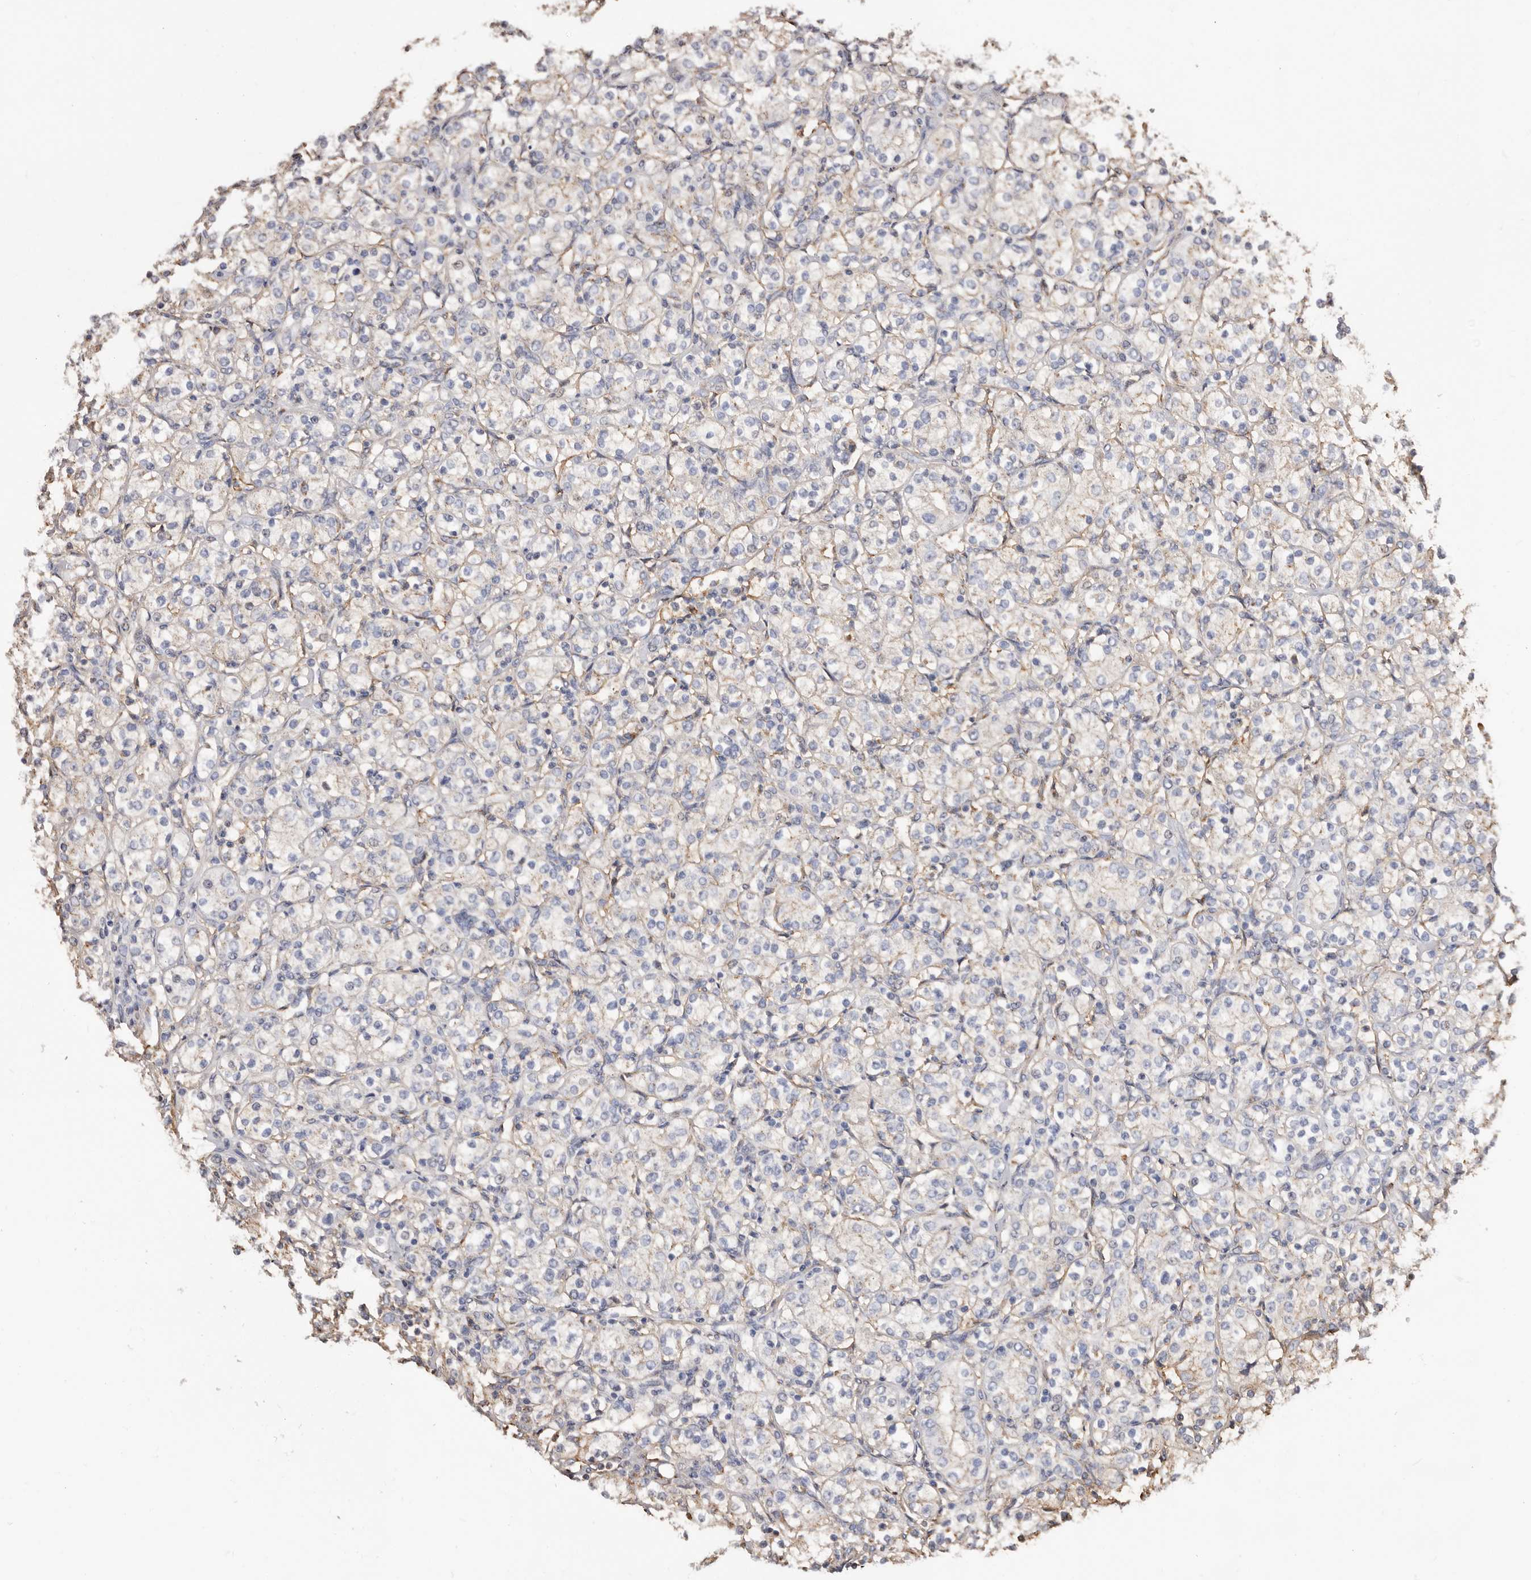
{"staining": {"intensity": "weak", "quantity": "<25%", "location": "cytoplasmic/membranous"}, "tissue": "renal cancer", "cell_type": "Tumor cells", "image_type": "cancer", "snomed": [{"axis": "morphology", "description": "Adenocarcinoma, NOS"}, {"axis": "topography", "description": "Kidney"}], "caption": "DAB immunohistochemical staining of human renal cancer exhibits no significant positivity in tumor cells.", "gene": "GPR27", "patient": {"sex": "male", "age": 77}}